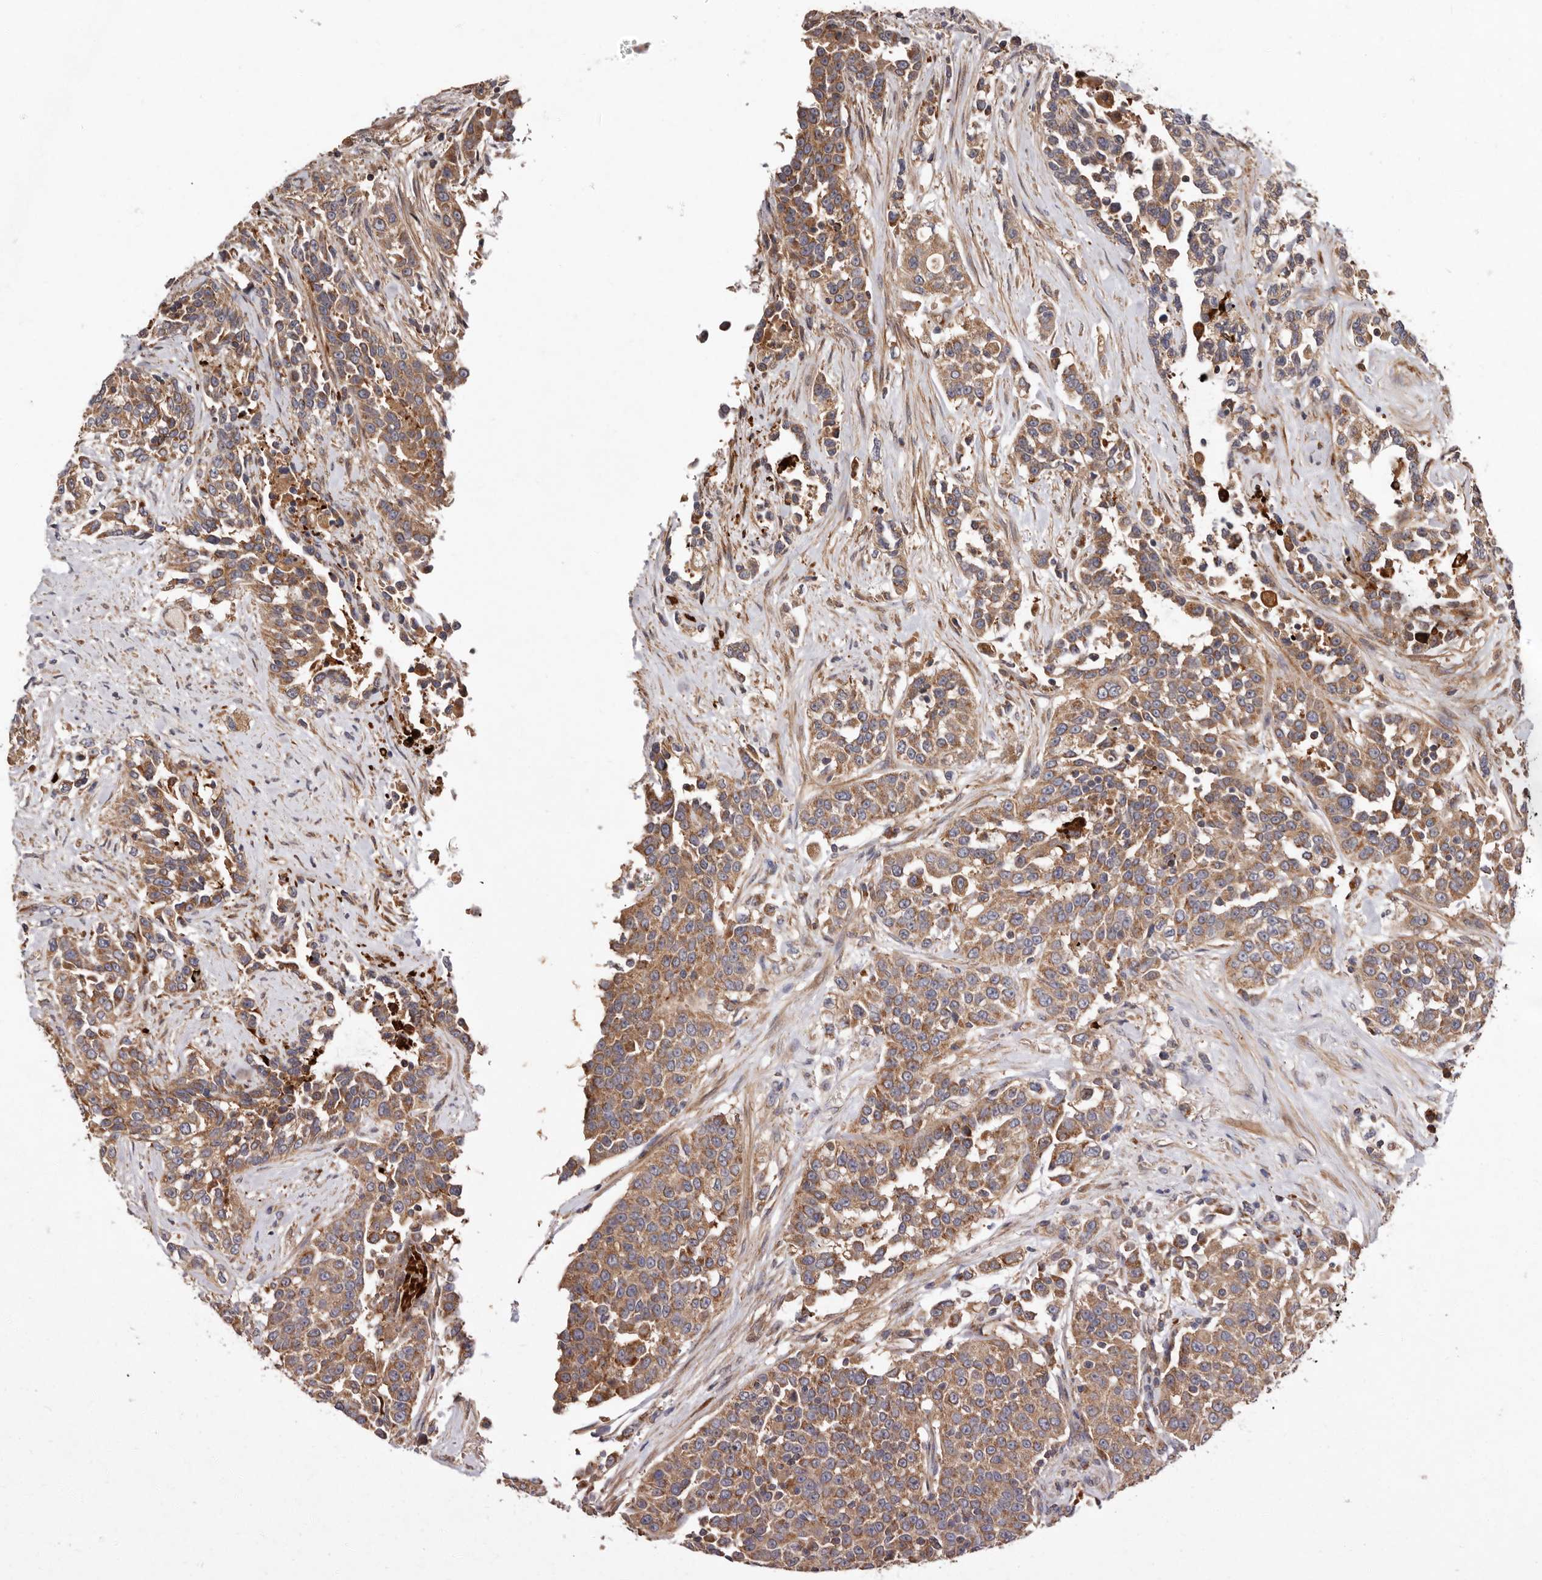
{"staining": {"intensity": "moderate", "quantity": ">75%", "location": "cytoplasmic/membranous"}, "tissue": "urothelial cancer", "cell_type": "Tumor cells", "image_type": "cancer", "snomed": [{"axis": "morphology", "description": "Urothelial carcinoma, High grade"}, {"axis": "topography", "description": "Urinary bladder"}], "caption": "Urothelial cancer stained for a protein exhibits moderate cytoplasmic/membranous positivity in tumor cells. The staining was performed using DAB to visualize the protein expression in brown, while the nuclei were stained in blue with hematoxylin (Magnification: 20x).", "gene": "GOT1L1", "patient": {"sex": "female", "age": 80}}